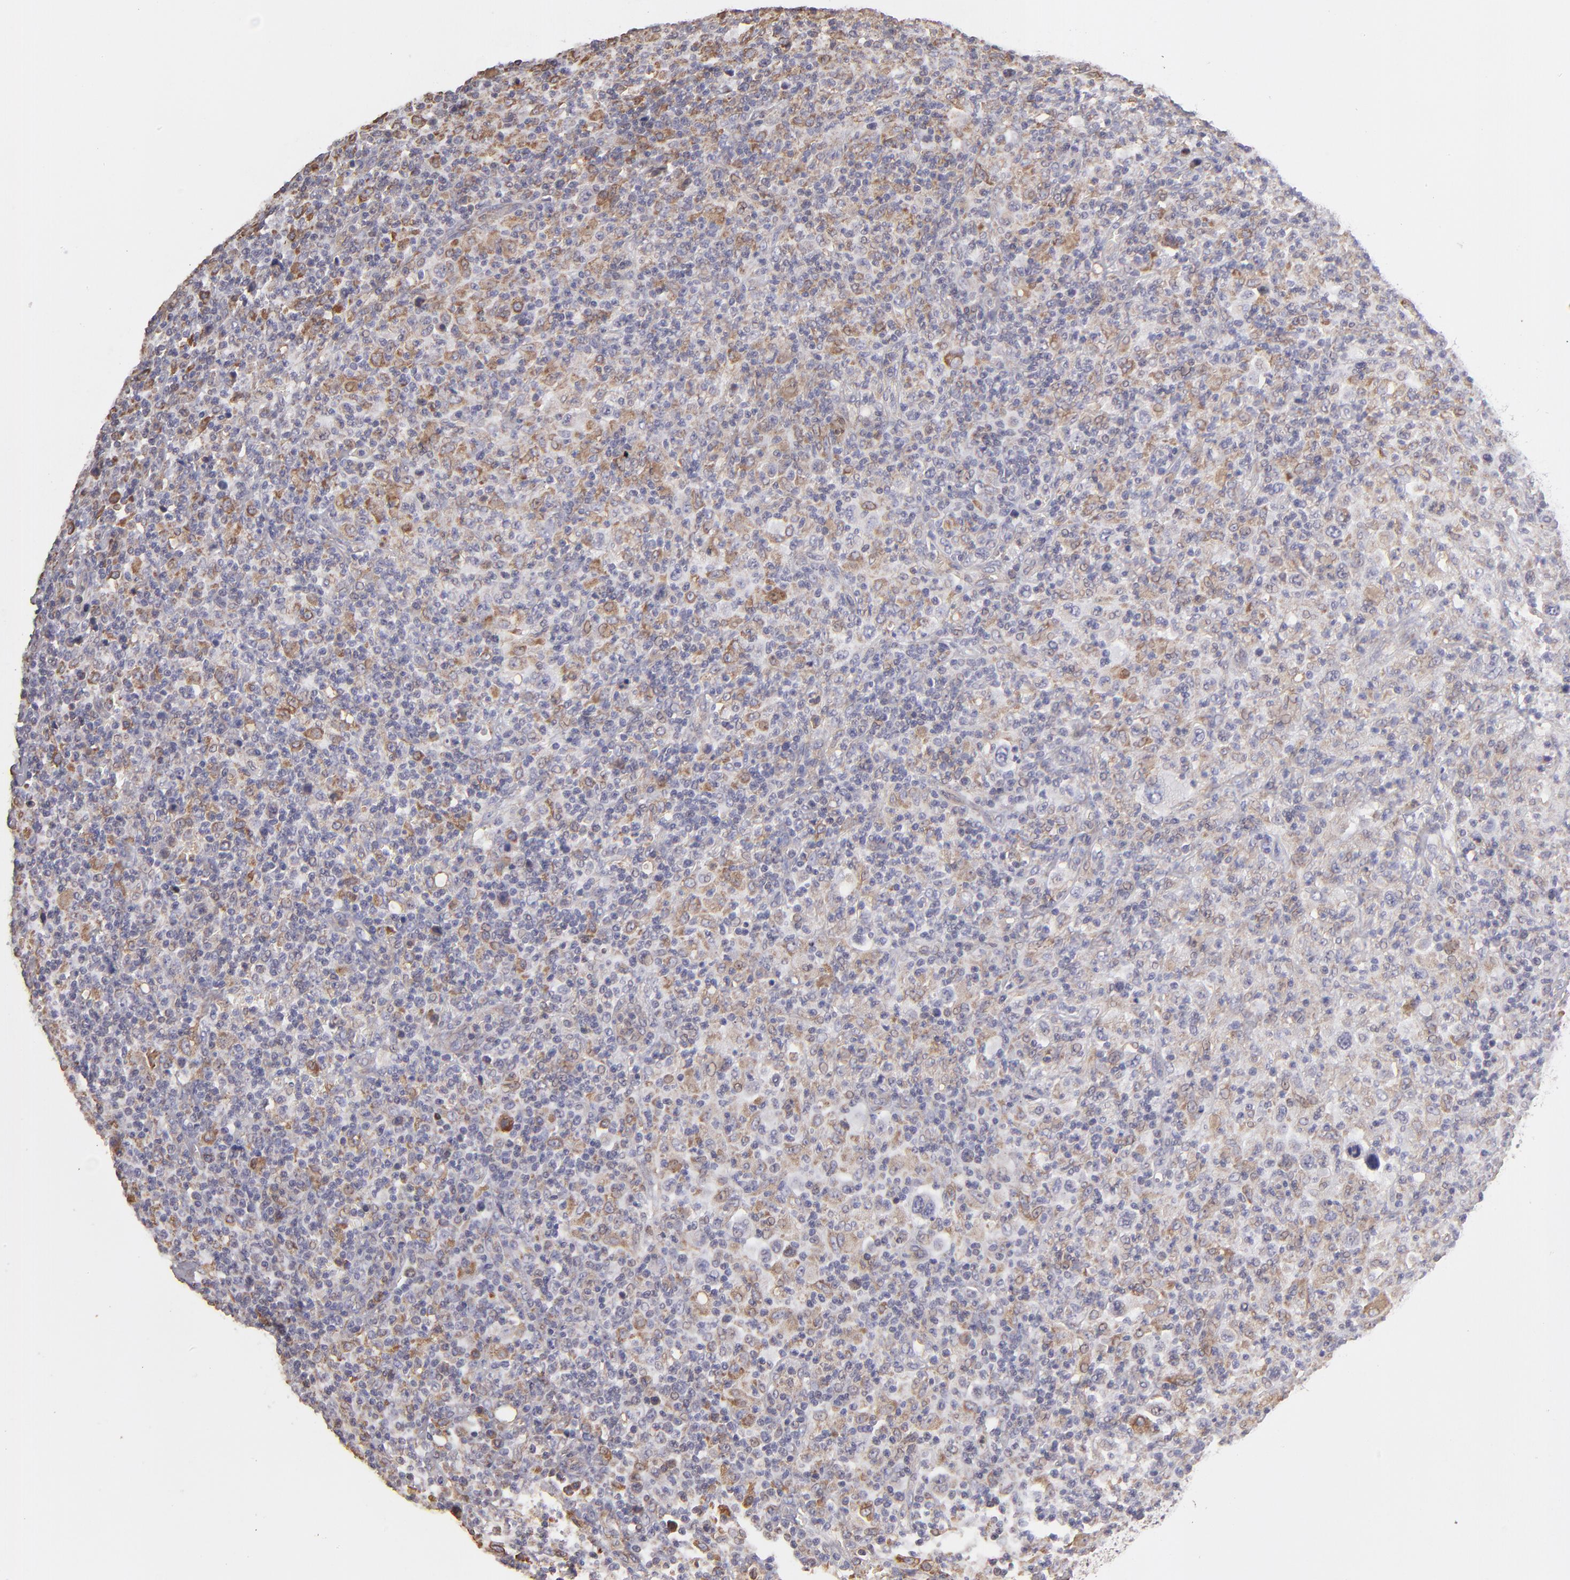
{"staining": {"intensity": "moderate", "quantity": "25%-75%", "location": "cytoplasmic/membranous"}, "tissue": "lymphoma", "cell_type": "Tumor cells", "image_type": "cancer", "snomed": [{"axis": "morphology", "description": "Hodgkin's disease, NOS"}, {"axis": "topography", "description": "Lymph node"}], "caption": "Human lymphoma stained for a protein (brown) reveals moderate cytoplasmic/membranous positive expression in approximately 25%-75% of tumor cells.", "gene": "CALR", "patient": {"sex": "male", "age": 65}}